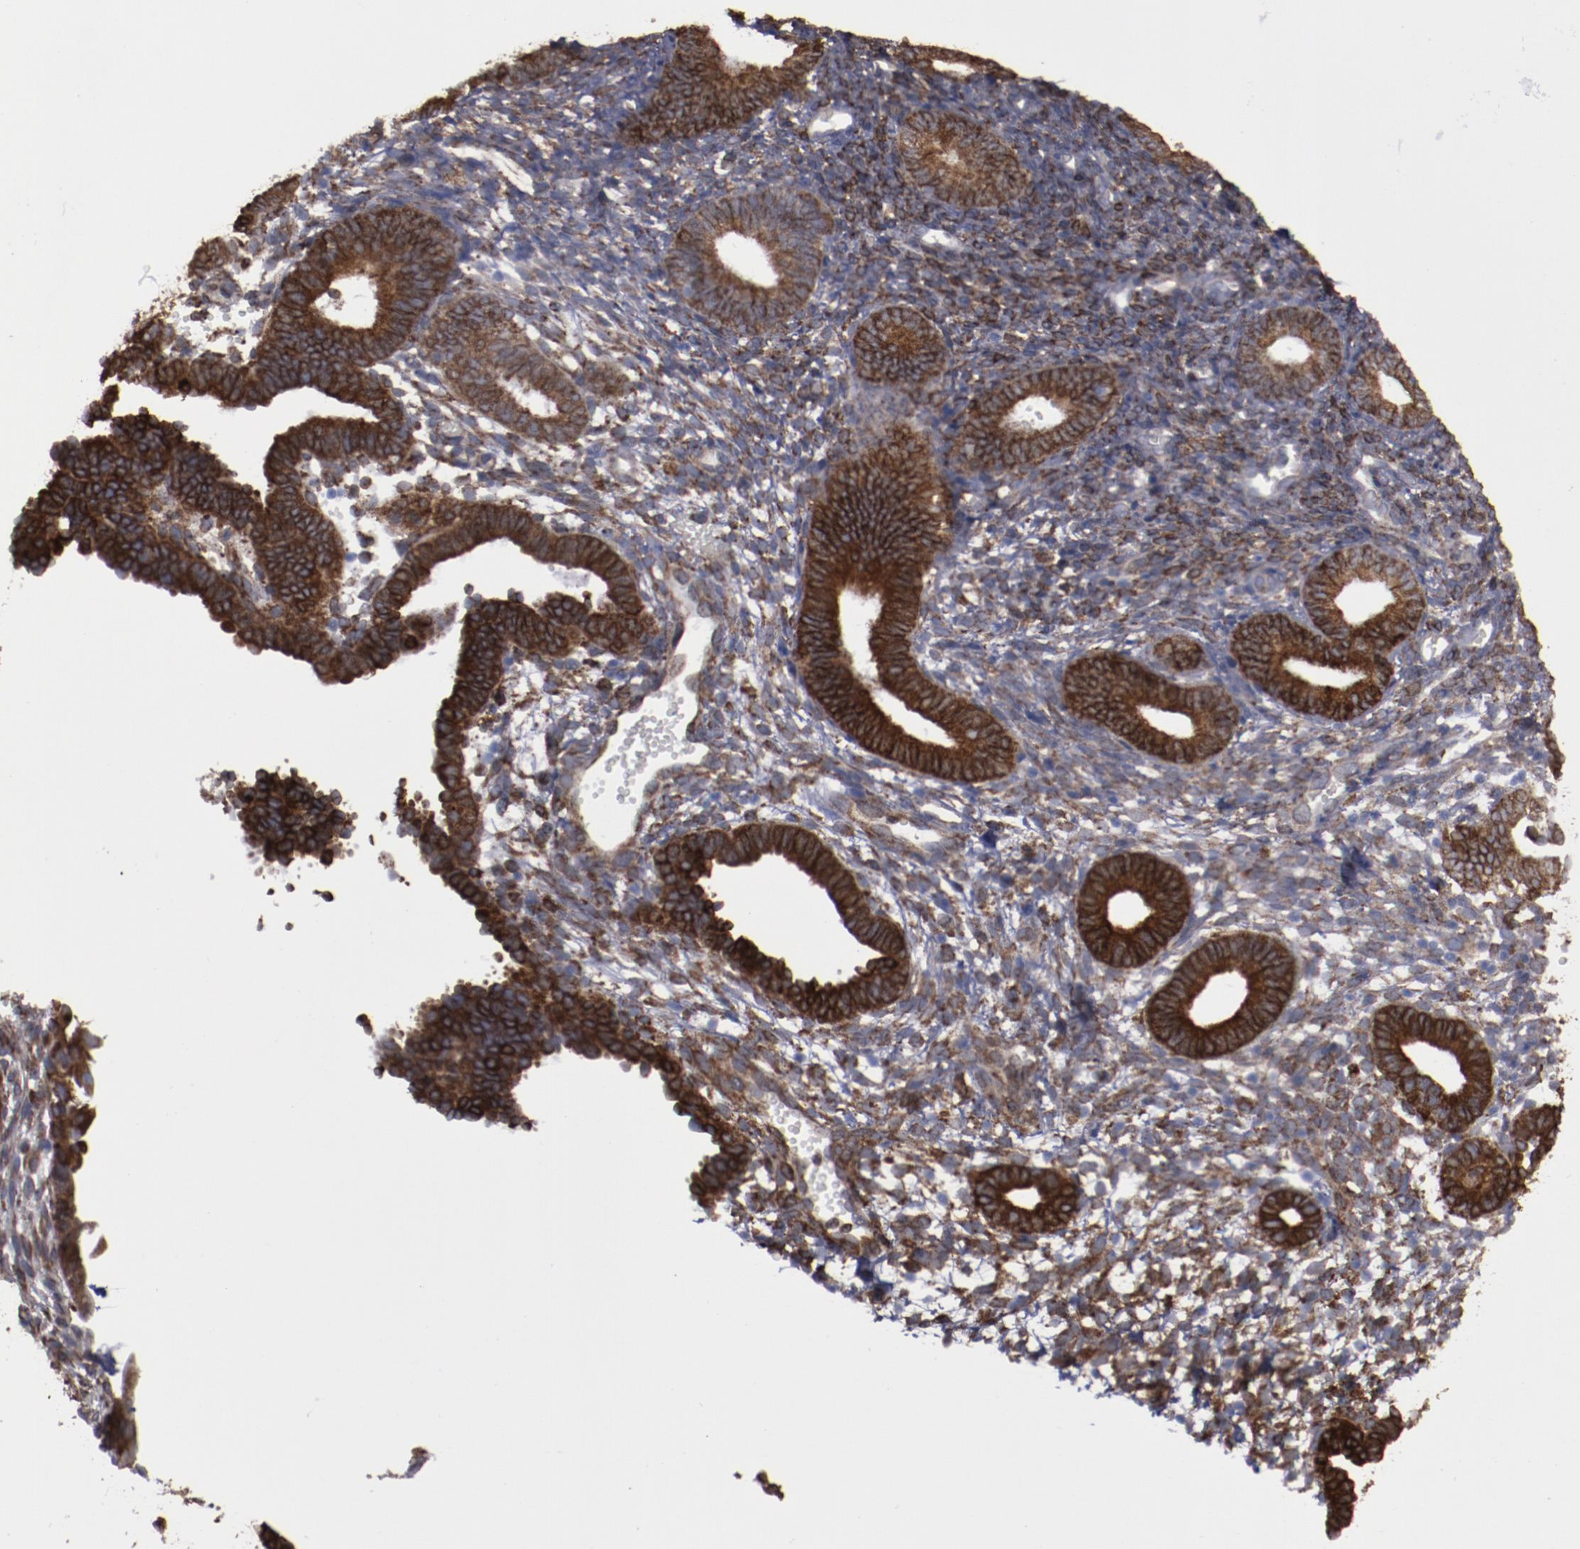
{"staining": {"intensity": "moderate", "quantity": ">75%", "location": "cytoplasmic/membranous"}, "tissue": "endometrium", "cell_type": "Cells in endometrial stroma", "image_type": "normal", "snomed": [{"axis": "morphology", "description": "Normal tissue, NOS"}, {"axis": "topography", "description": "Smooth muscle"}, {"axis": "topography", "description": "Endometrium"}], "caption": "Endometrium stained with DAB immunohistochemistry shows medium levels of moderate cytoplasmic/membranous positivity in approximately >75% of cells in endometrial stroma.", "gene": "ERLIN2", "patient": {"sex": "female", "age": 57}}